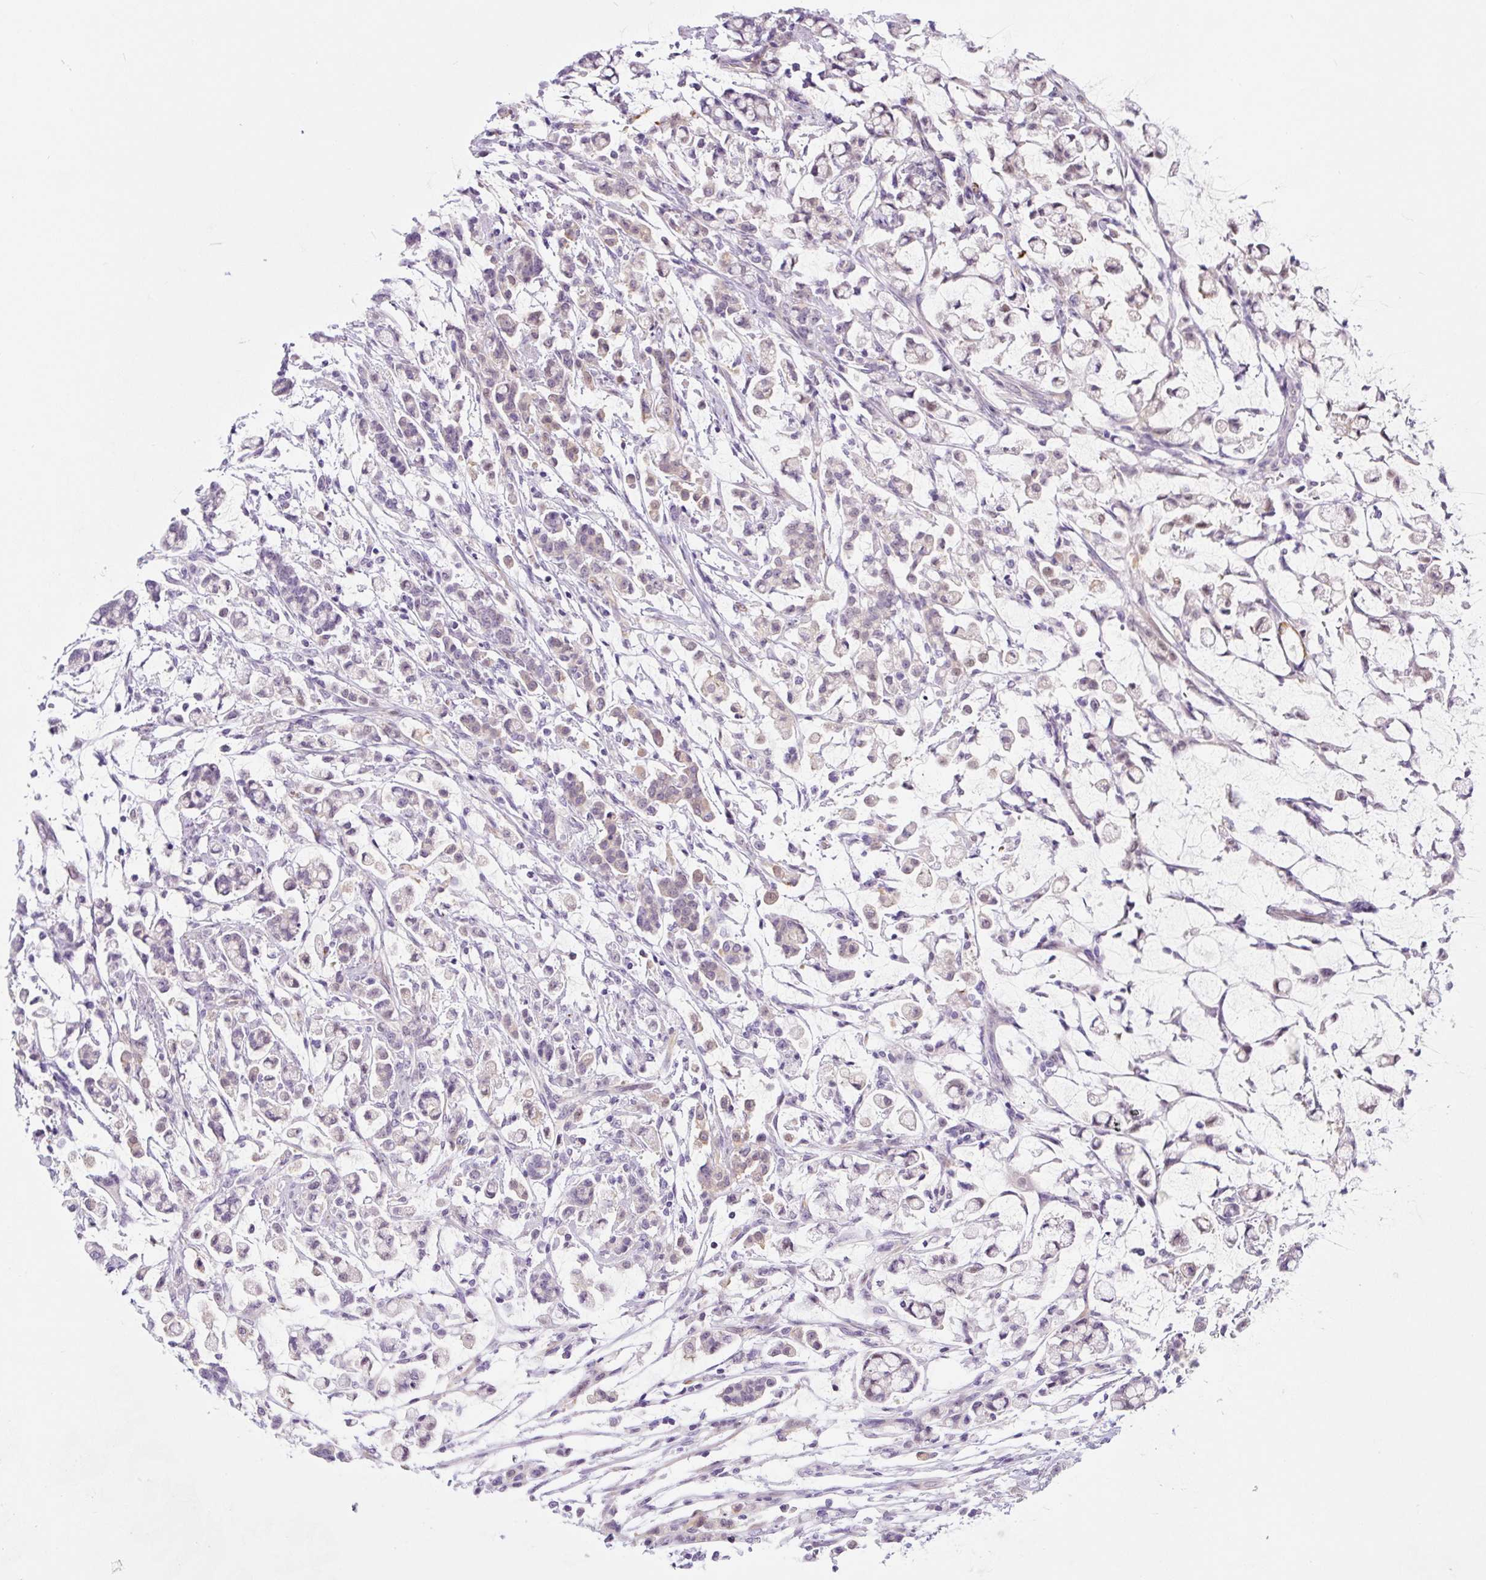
{"staining": {"intensity": "negative", "quantity": "none", "location": "none"}, "tissue": "stomach cancer", "cell_type": "Tumor cells", "image_type": "cancer", "snomed": [{"axis": "morphology", "description": "Adenocarcinoma, NOS"}, {"axis": "topography", "description": "Stomach"}], "caption": "A photomicrograph of human stomach cancer (adenocarcinoma) is negative for staining in tumor cells. Nuclei are stained in blue.", "gene": "CCL25", "patient": {"sex": "female", "age": 60}}